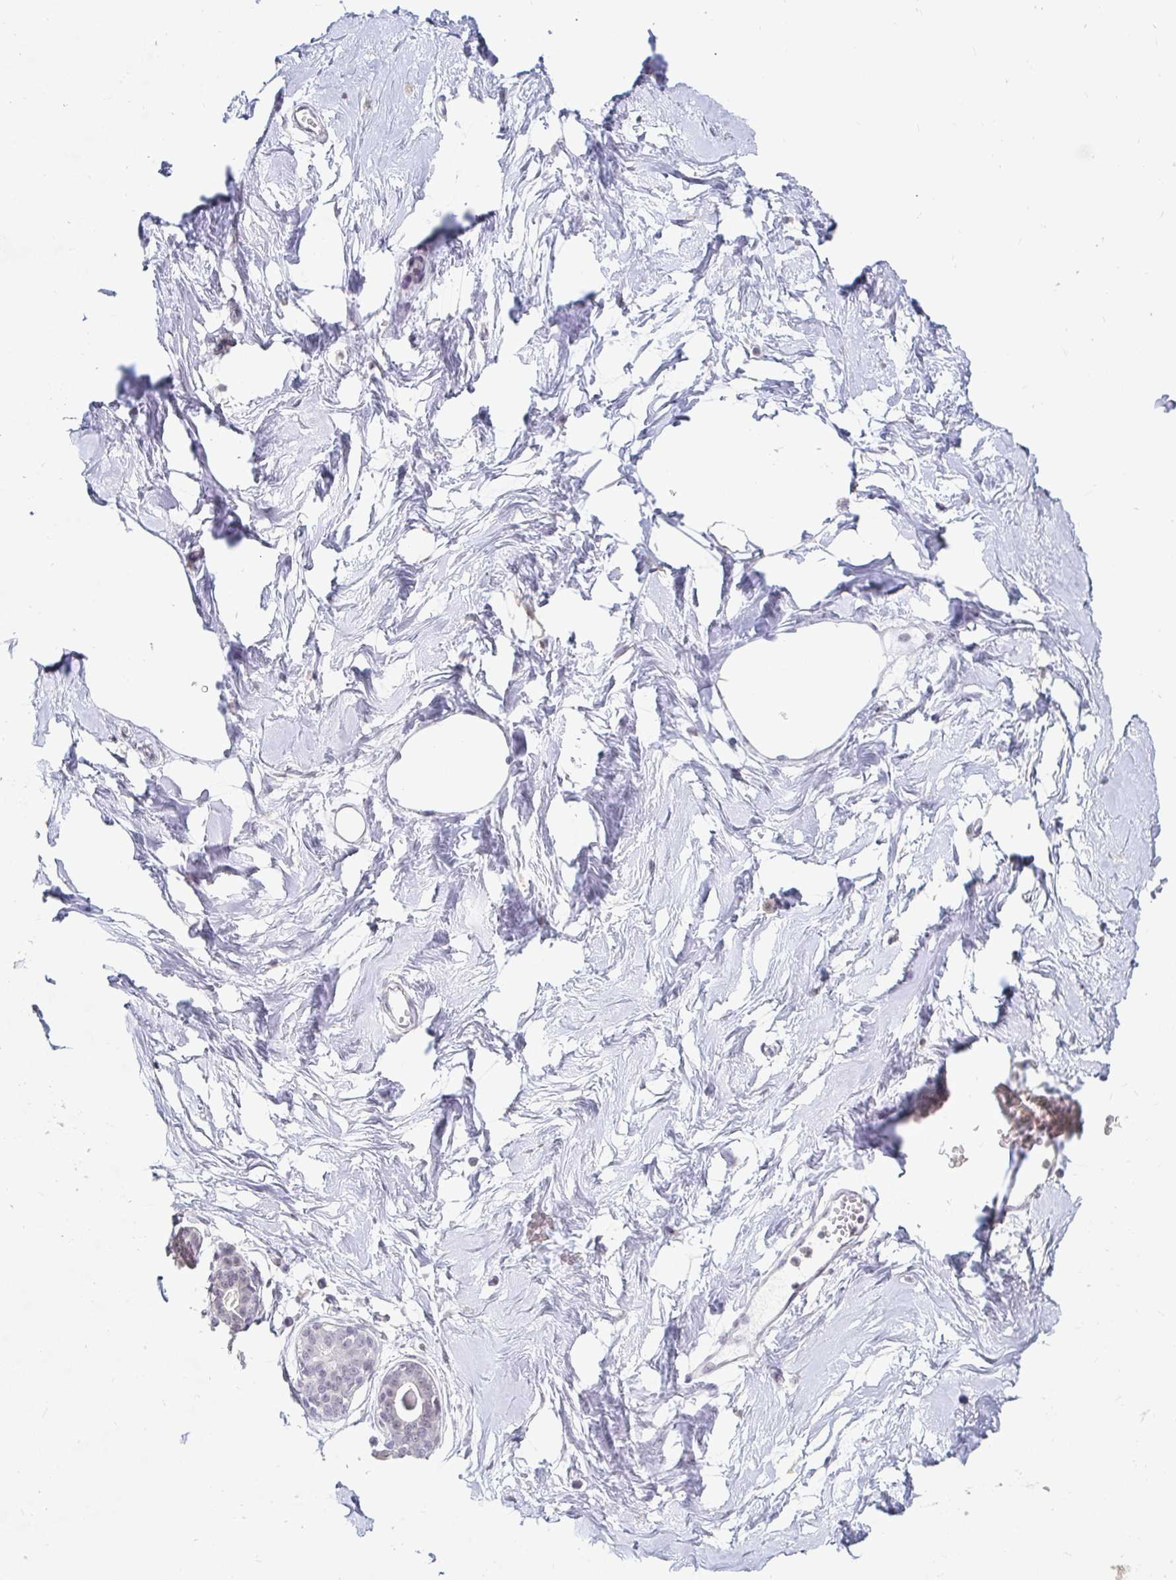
{"staining": {"intensity": "negative", "quantity": "none", "location": "none"}, "tissue": "breast", "cell_type": "Adipocytes", "image_type": "normal", "snomed": [{"axis": "morphology", "description": "Normal tissue, NOS"}, {"axis": "topography", "description": "Breast"}], "caption": "IHC of benign human breast demonstrates no positivity in adipocytes.", "gene": "NME9", "patient": {"sex": "female", "age": 45}}